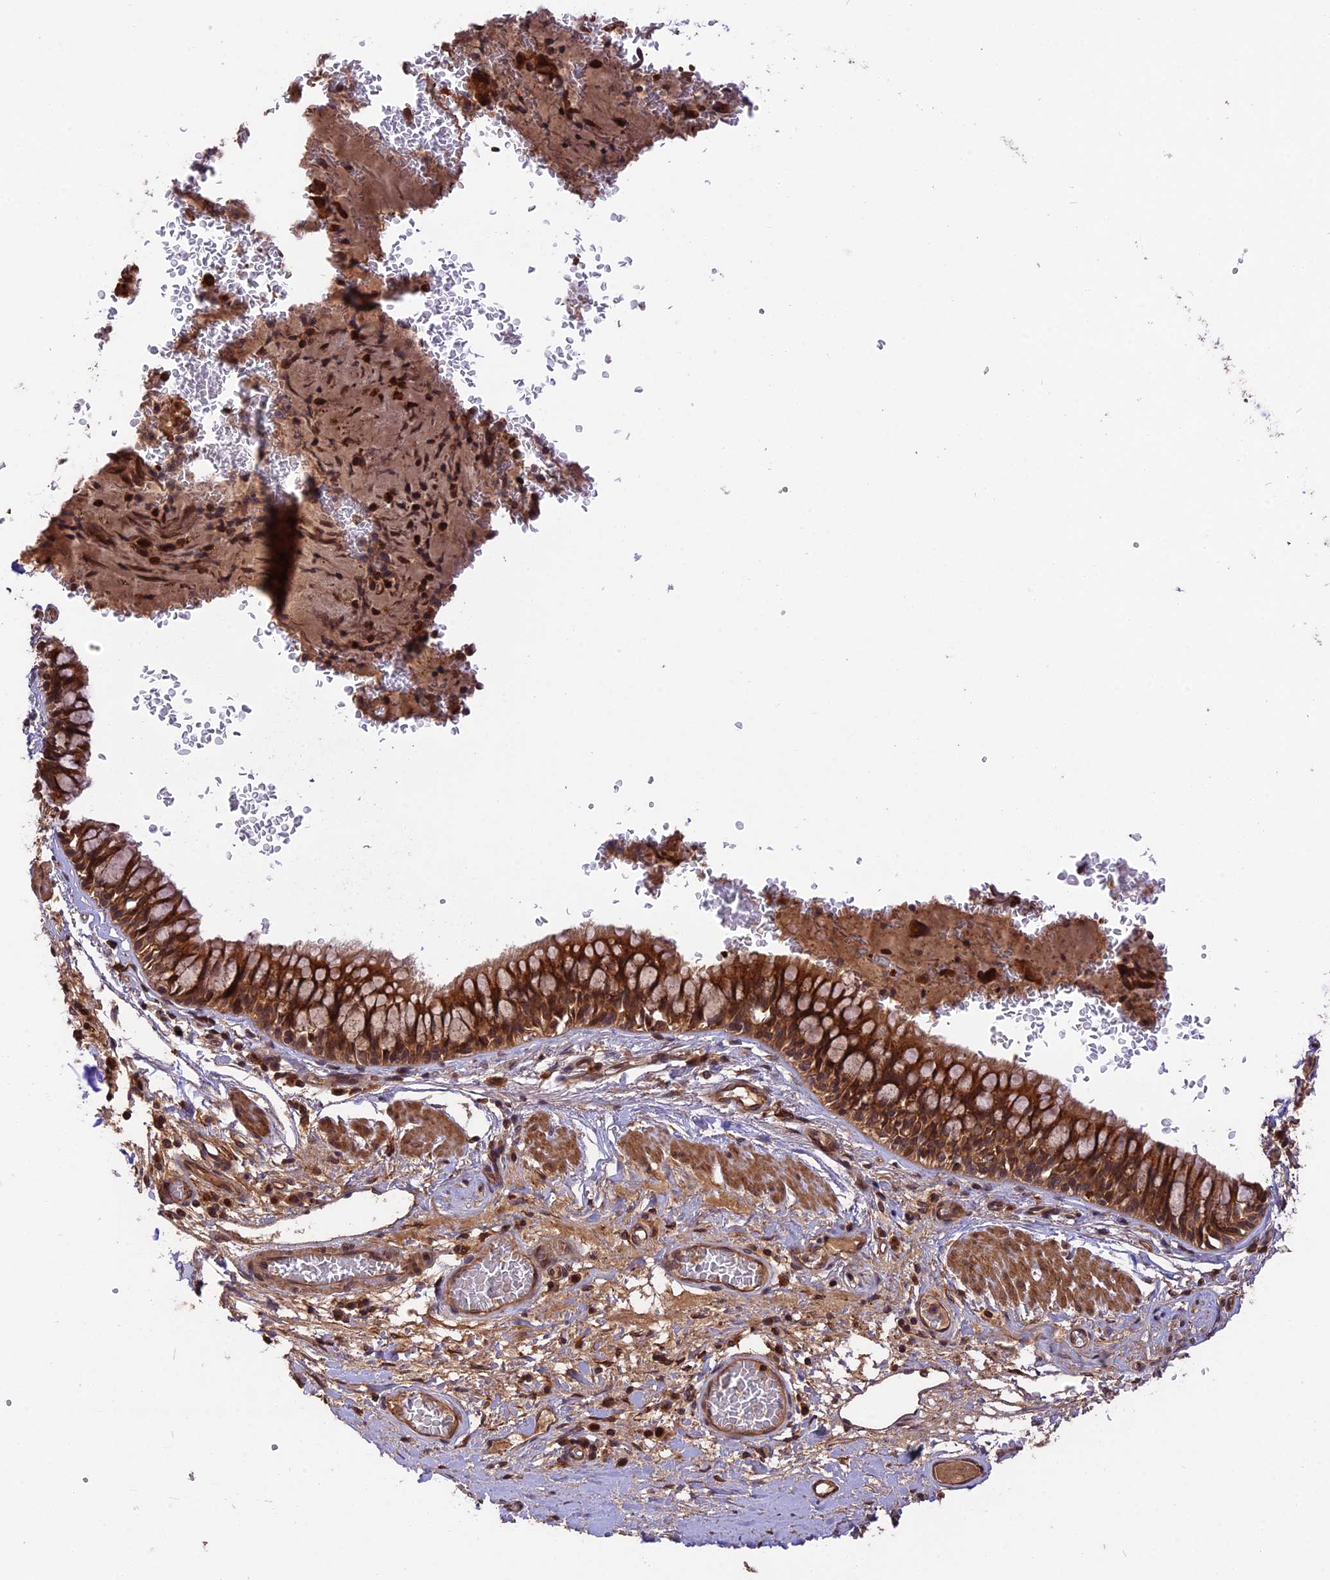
{"staining": {"intensity": "strong", "quantity": ">75%", "location": "cytoplasmic/membranous"}, "tissue": "bronchus", "cell_type": "Respiratory epithelial cells", "image_type": "normal", "snomed": [{"axis": "morphology", "description": "Normal tissue, NOS"}, {"axis": "topography", "description": "Cartilage tissue"}, {"axis": "topography", "description": "Bronchus"}], "caption": "This image demonstrates immunohistochemistry (IHC) staining of unremarkable bronchus, with high strong cytoplasmic/membranous expression in approximately >75% of respiratory epithelial cells.", "gene": "ESCO1", "patient": {"sex": "female", "age": 36}}